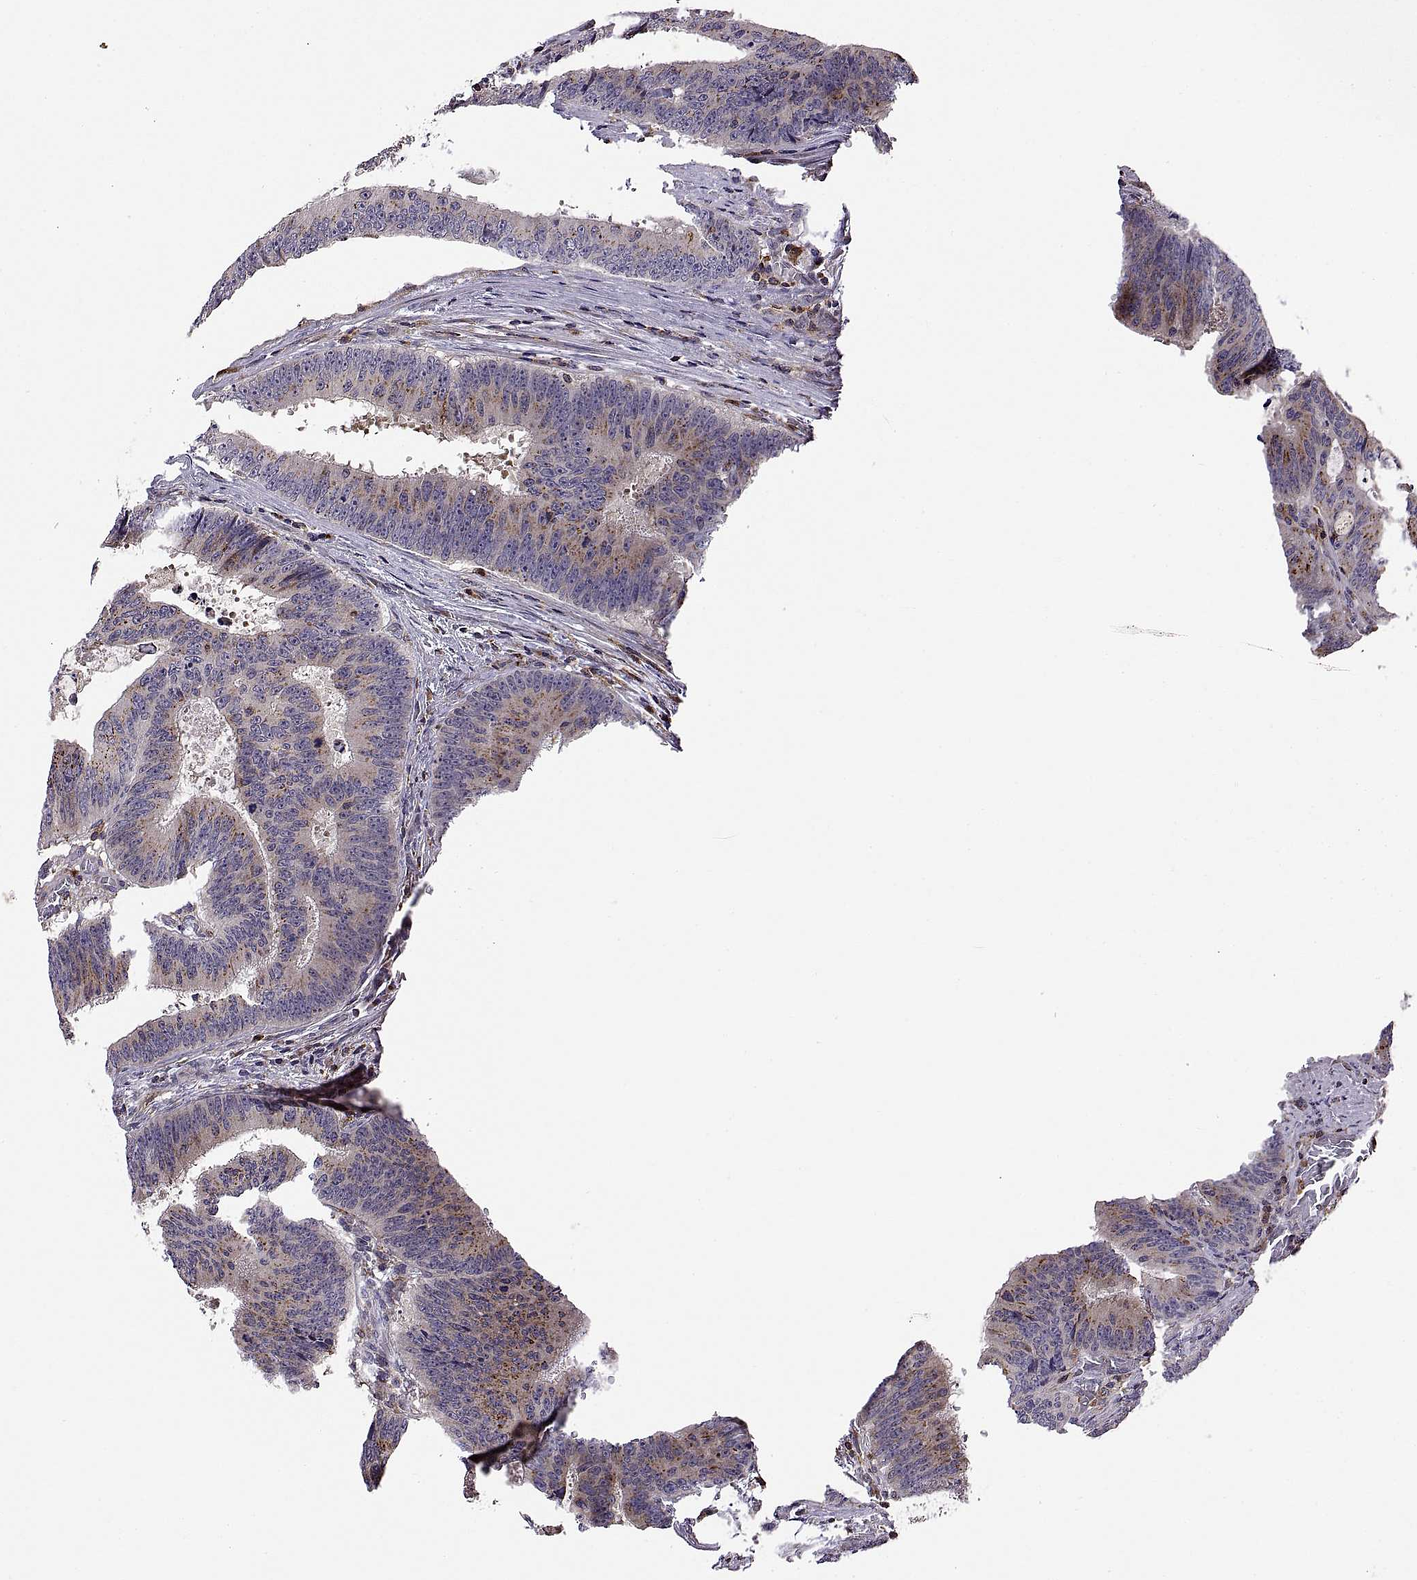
{"staining": {"intensity": "moderate", "quantity": "25%-75%", "location": "cytoplasmic/membranous"}, "tissue": "colorectal cancer", "cell_type": "Tumor cells", "image_type": "cancer", "snomed": [{"axis": "morphology", "description": "Adenocarcinoma, NOS"}, {"axis": "topography", "description": "Colon"}], "caption": "Immunohistochemical staining of colorectal adenocarcinoma exhibits medium levels of moderate cytoplasmic/membranous protein staining in about 25%-75% of tumor cells. The staining was performed using DAB (3,3'-diaminobenzidine), with brown indicating positive protein expression. Nuclei are stained blue with hematoxylin.", "gene": "ACAP1", "patient": {"sex": "female", "age": 82}}